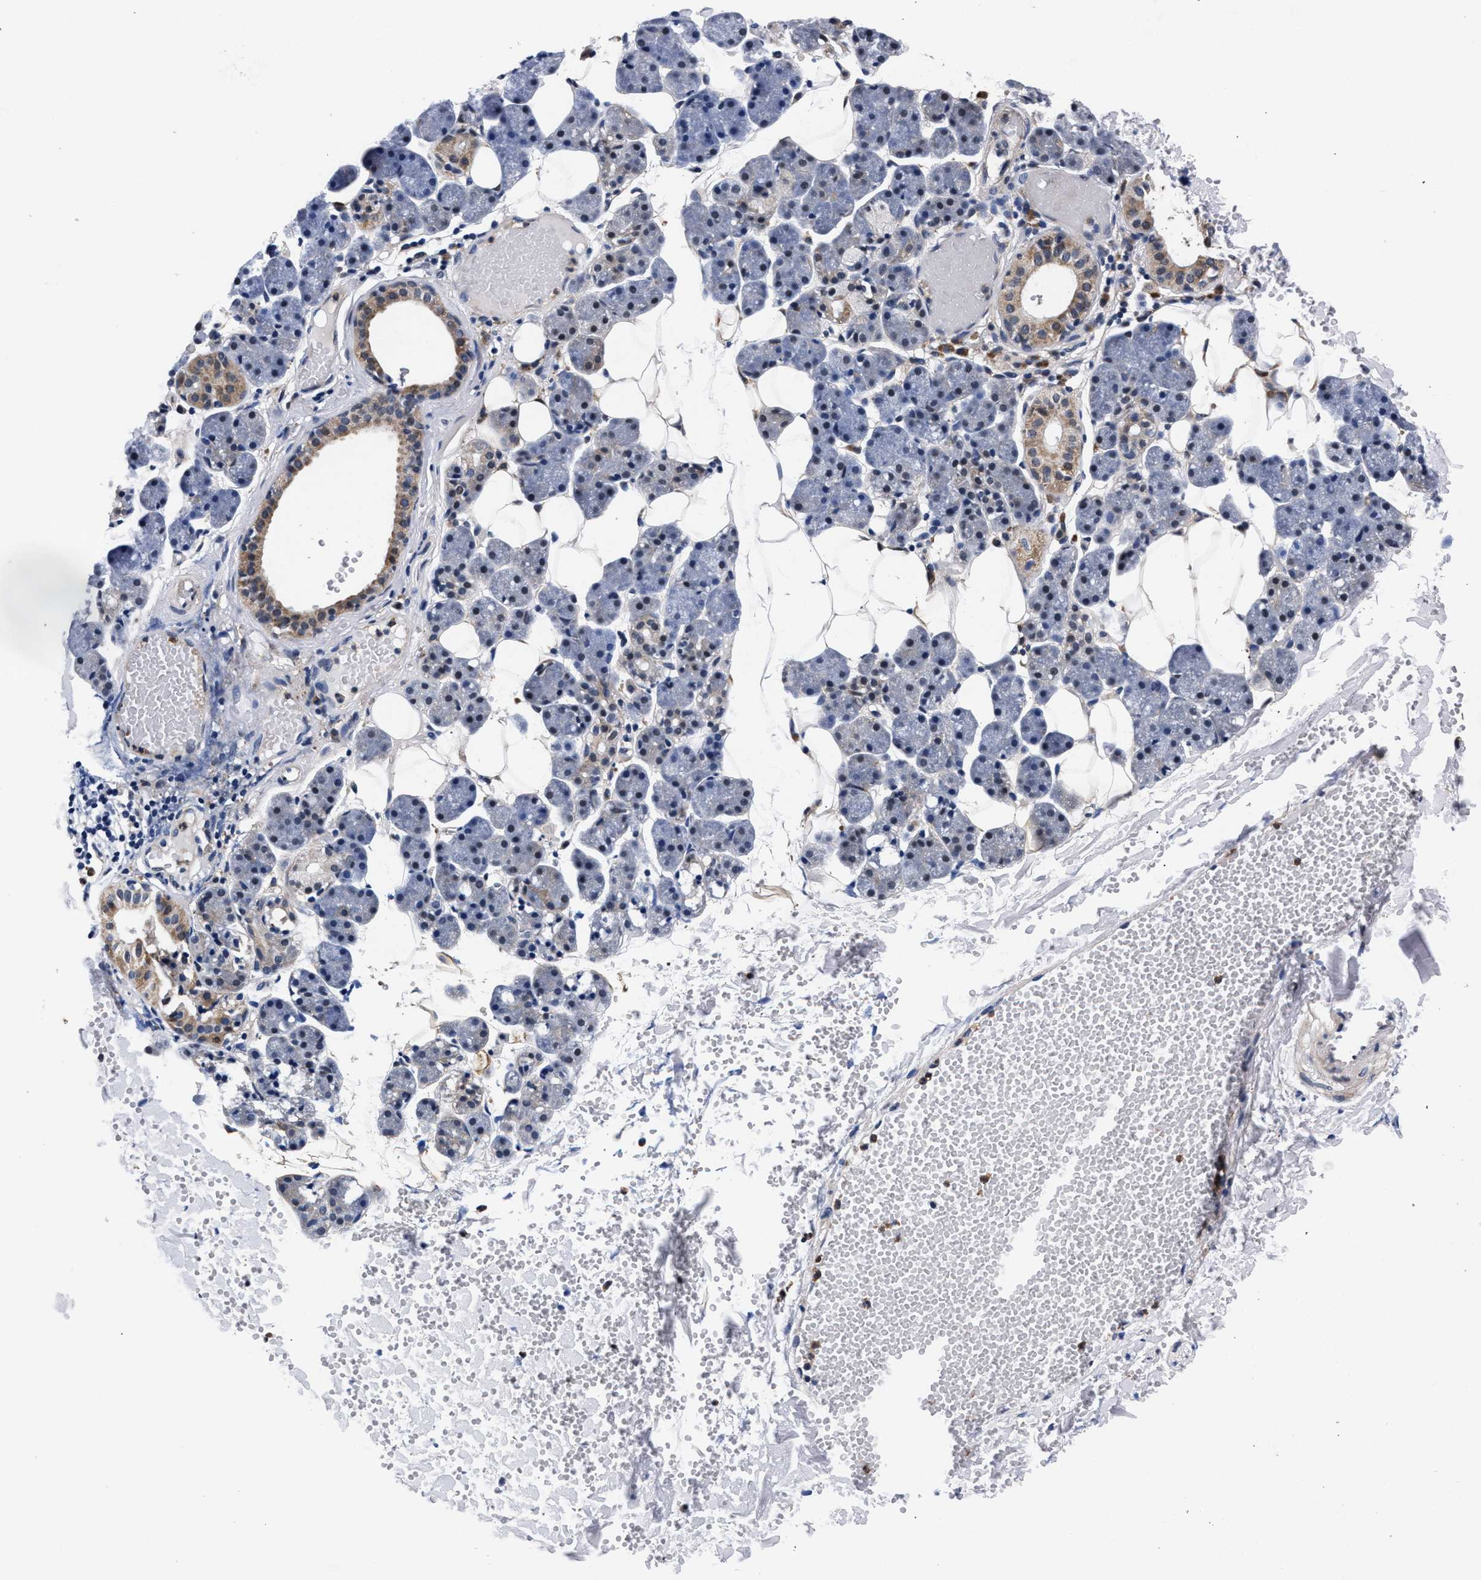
{"staining": {"intensity": "weak", "quantity": "<25%", "location": "cytoplasmic/membranous"}, "tissue": "salivary gland", "cell_type": "Glandular cells", "image_type": "normal", "snomed": [{"axis": "morphology", "description": "Normal tissue, NOS"}, {"axis": "topography", "description": "Salivary gland"}], "caption": "An image of human salivary gland is negative for staining in glandular cells. (Stains: DAB (3,3'-diaminobenzidine) IHC with hematoxylin counter stain, Microscopy: brightfield microscopy at high magnification).", "gene": "ZNF462", "patient": {"sex": "female", "age": 33}}